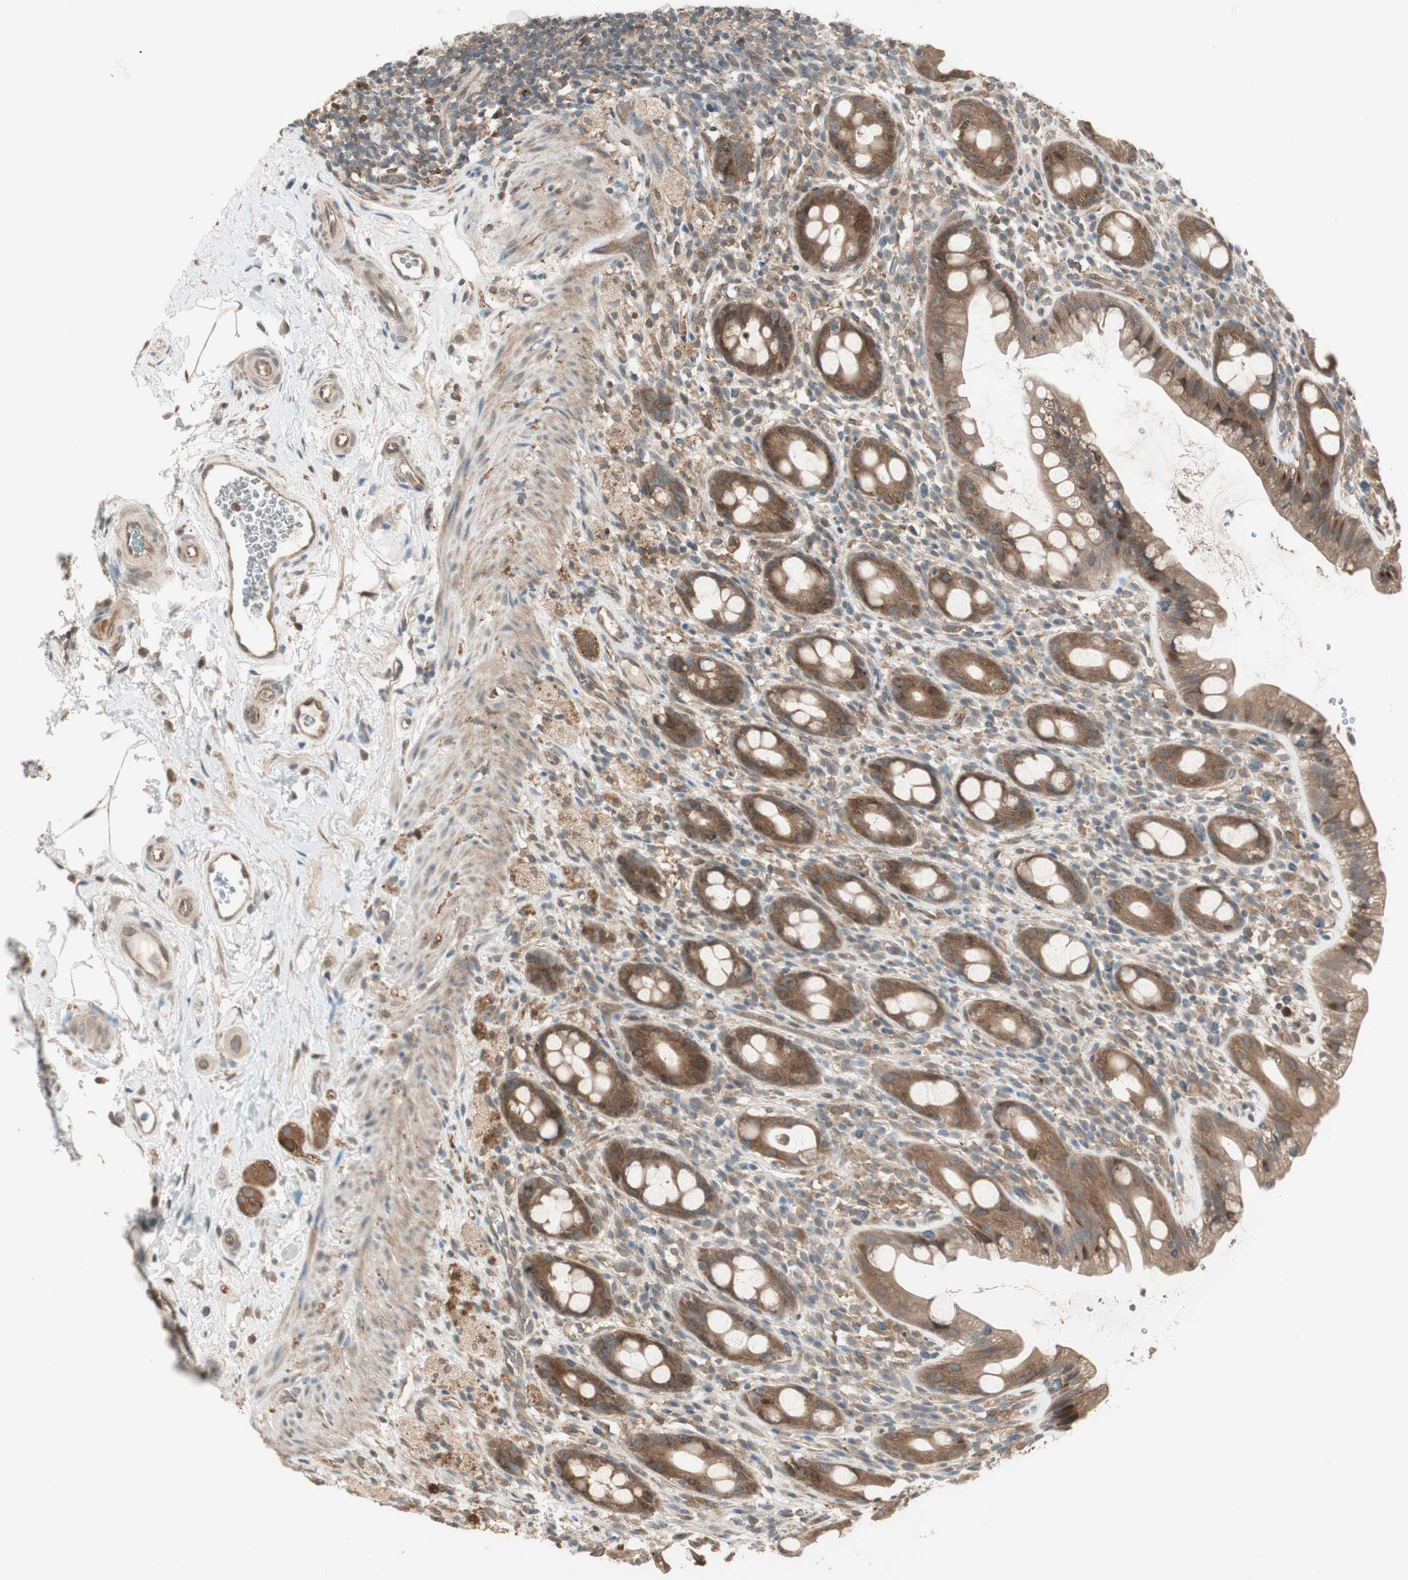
{"staining": {"intensity": "moderate", "quantity": ">75%", "location": "cytoplasmic/membranous"}, "tissue": "rectum", "cell_type": "Glandular cells", "image_type": "normal", "snomed": [{"axis": "morphology", "description": "Normal tissue, NOS"}, {"axis": "topography", "description": "Rectum"}], "caption": "Protein expression analysis of normal human rectum reveals moderate cytoplasmic/membranous staining in approximately >75% of glandular cells.", "gene": "ATP6AP2", "patient": {"sex": "male", "age": 44}}